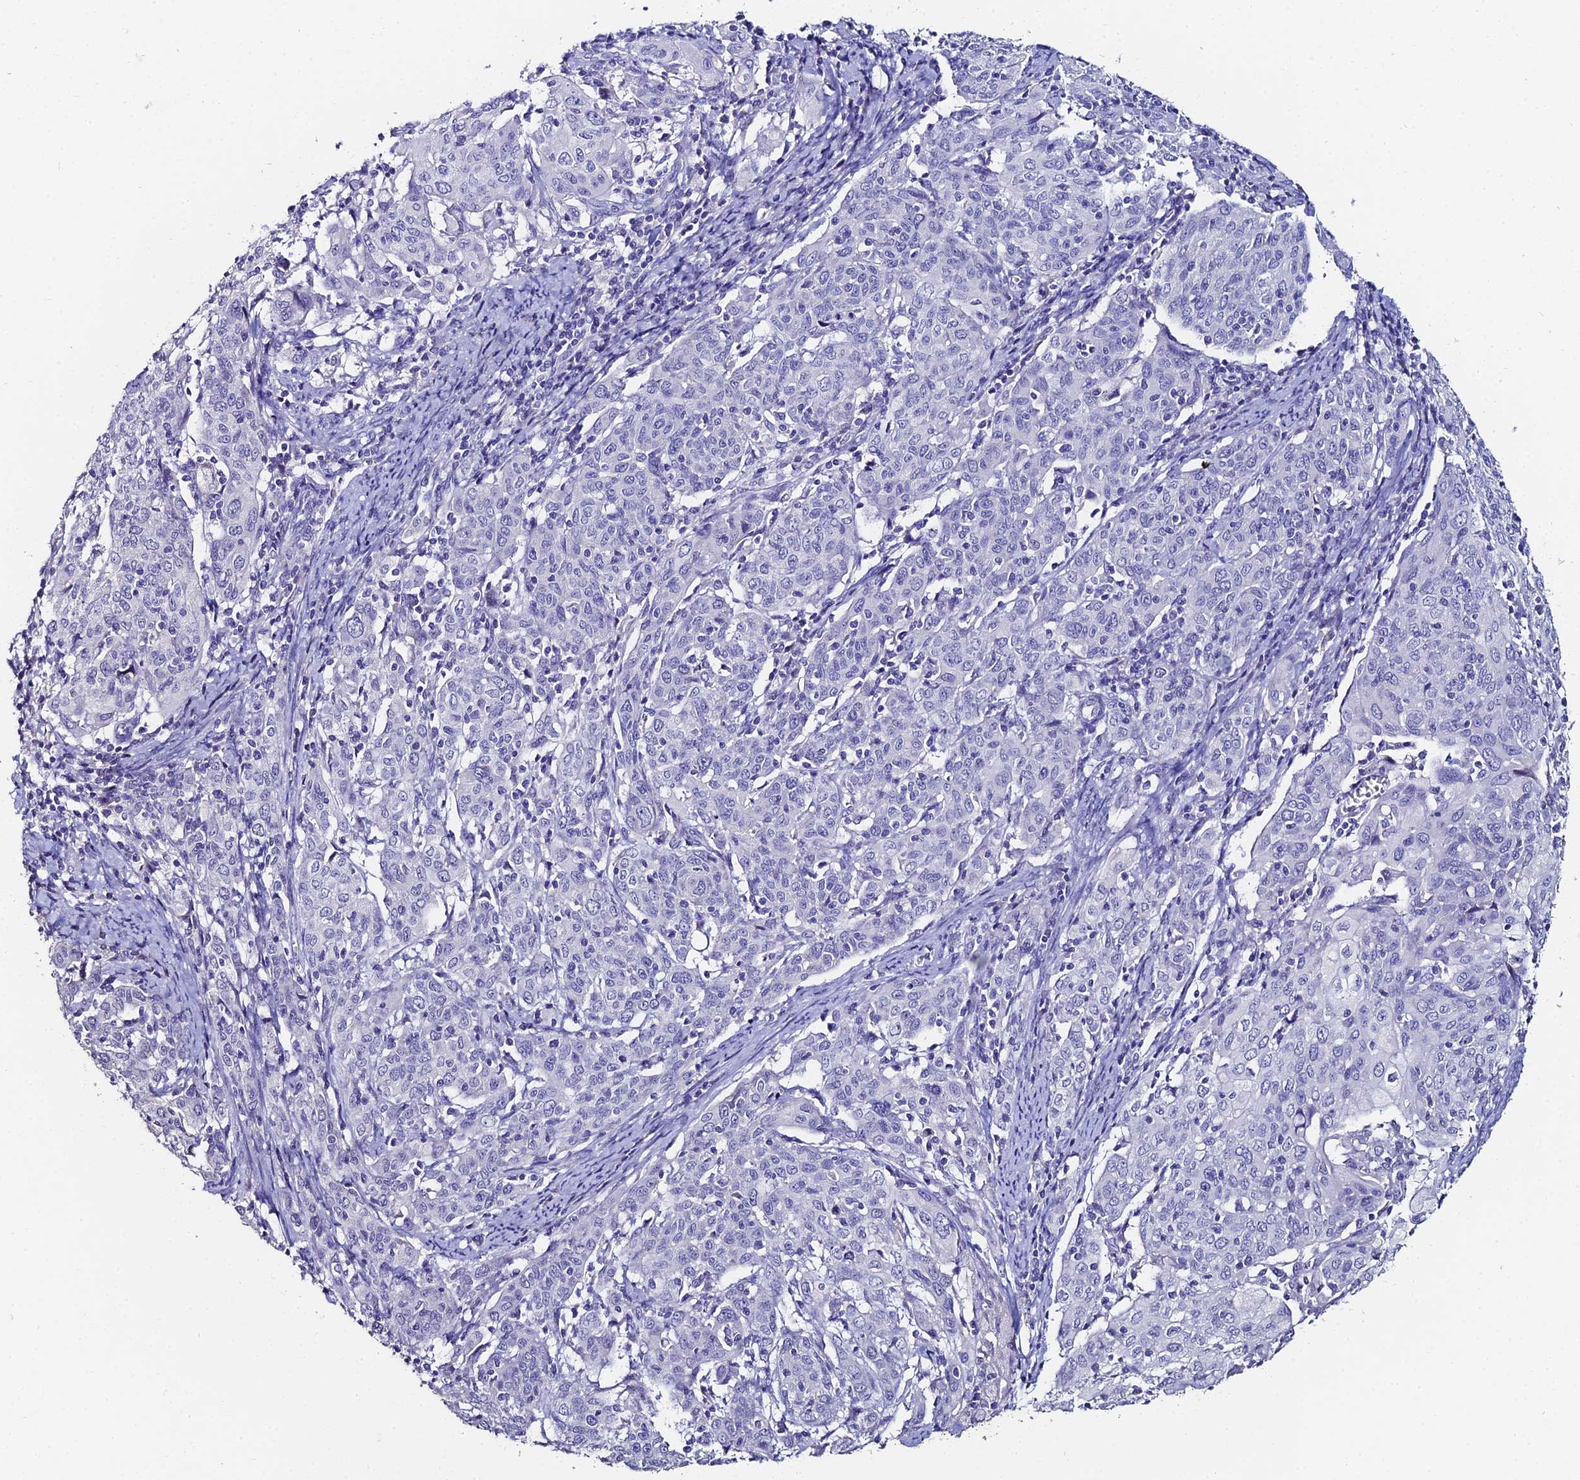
{"staining": {"intensity": "negative", "quantity": "none", "location": "none"}, "tissue": "cervical cancer", "cell_type": "Tumor cells", "image_type": "cancer", "snomed": [{"axis": "morphology", "description": "Squamous cell carcinoma, NOS"}, {"axis": "topography", "description": "Cervix"}], "caption": "Immunohistochemical staining of human cervical squamous cell carcinoma displays no significant expression in tumor cells.", "gene": "ESRRG", "patient": {"sex": "female", "age": 67}}